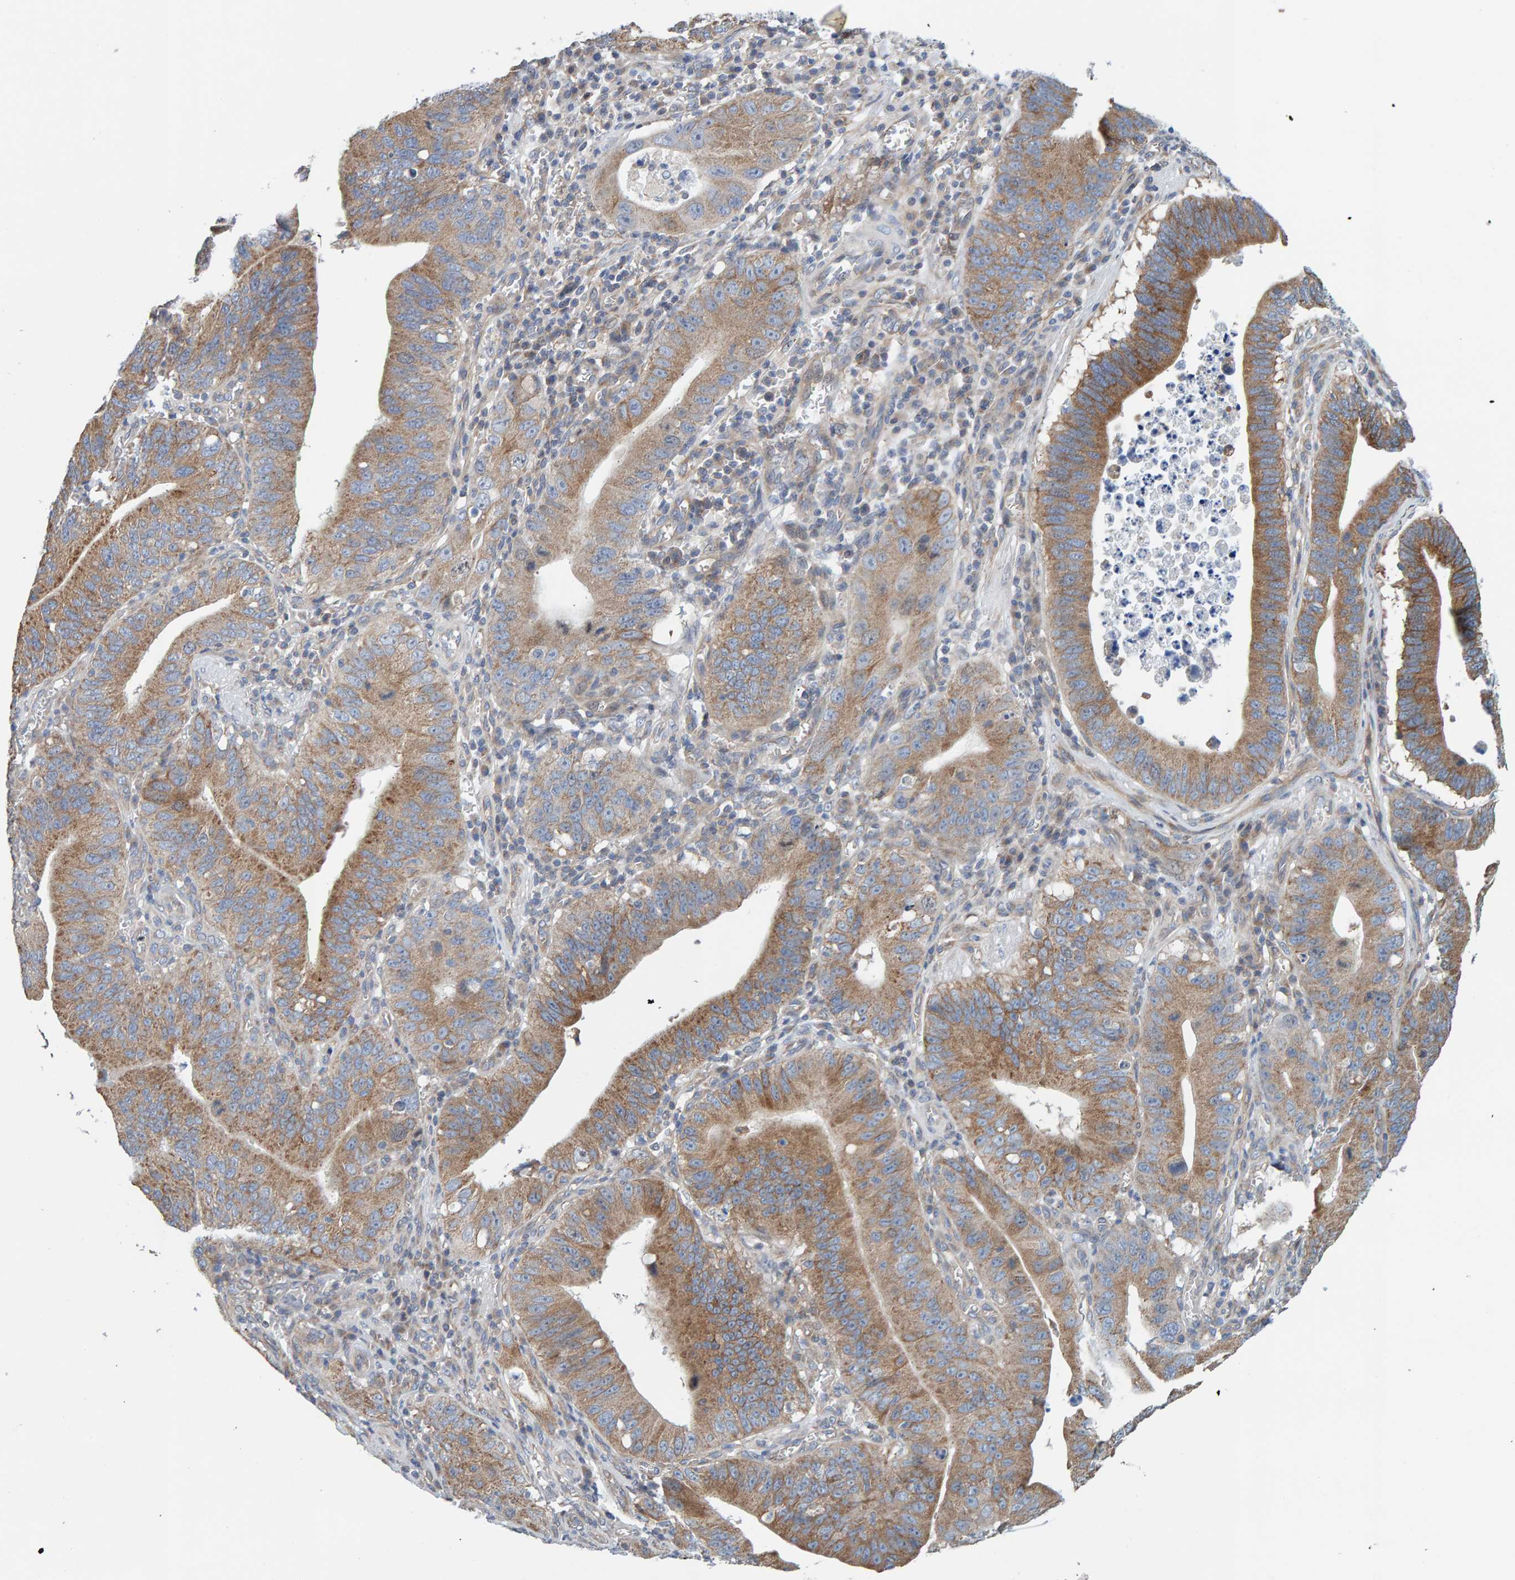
{"staining": {"intensity": "moderate", "quantity": ">75%", "location": "cytoplasmic/membranous"}, "tissue": "stomach cancer", "cell_type": "Tumor cells", "image_type": "cancer", "snomed": [{"axis": "morphology", "description": "Adenocarcinoma, NOS"}, {"axis": "topography", "description": "Stomach"}, {"axis": "topography", "description": "Gastric cardia"}], "caption": "Immunohistochemistry histopathology image of stomach adenocarcinoma stained for a protein (brown), which reveals medium levels of moderate cytoplasmic/membranous expression in about >75% of tumor cells.", "gene": "RGP1", "patient": {"sex": "male", "age": 59}}